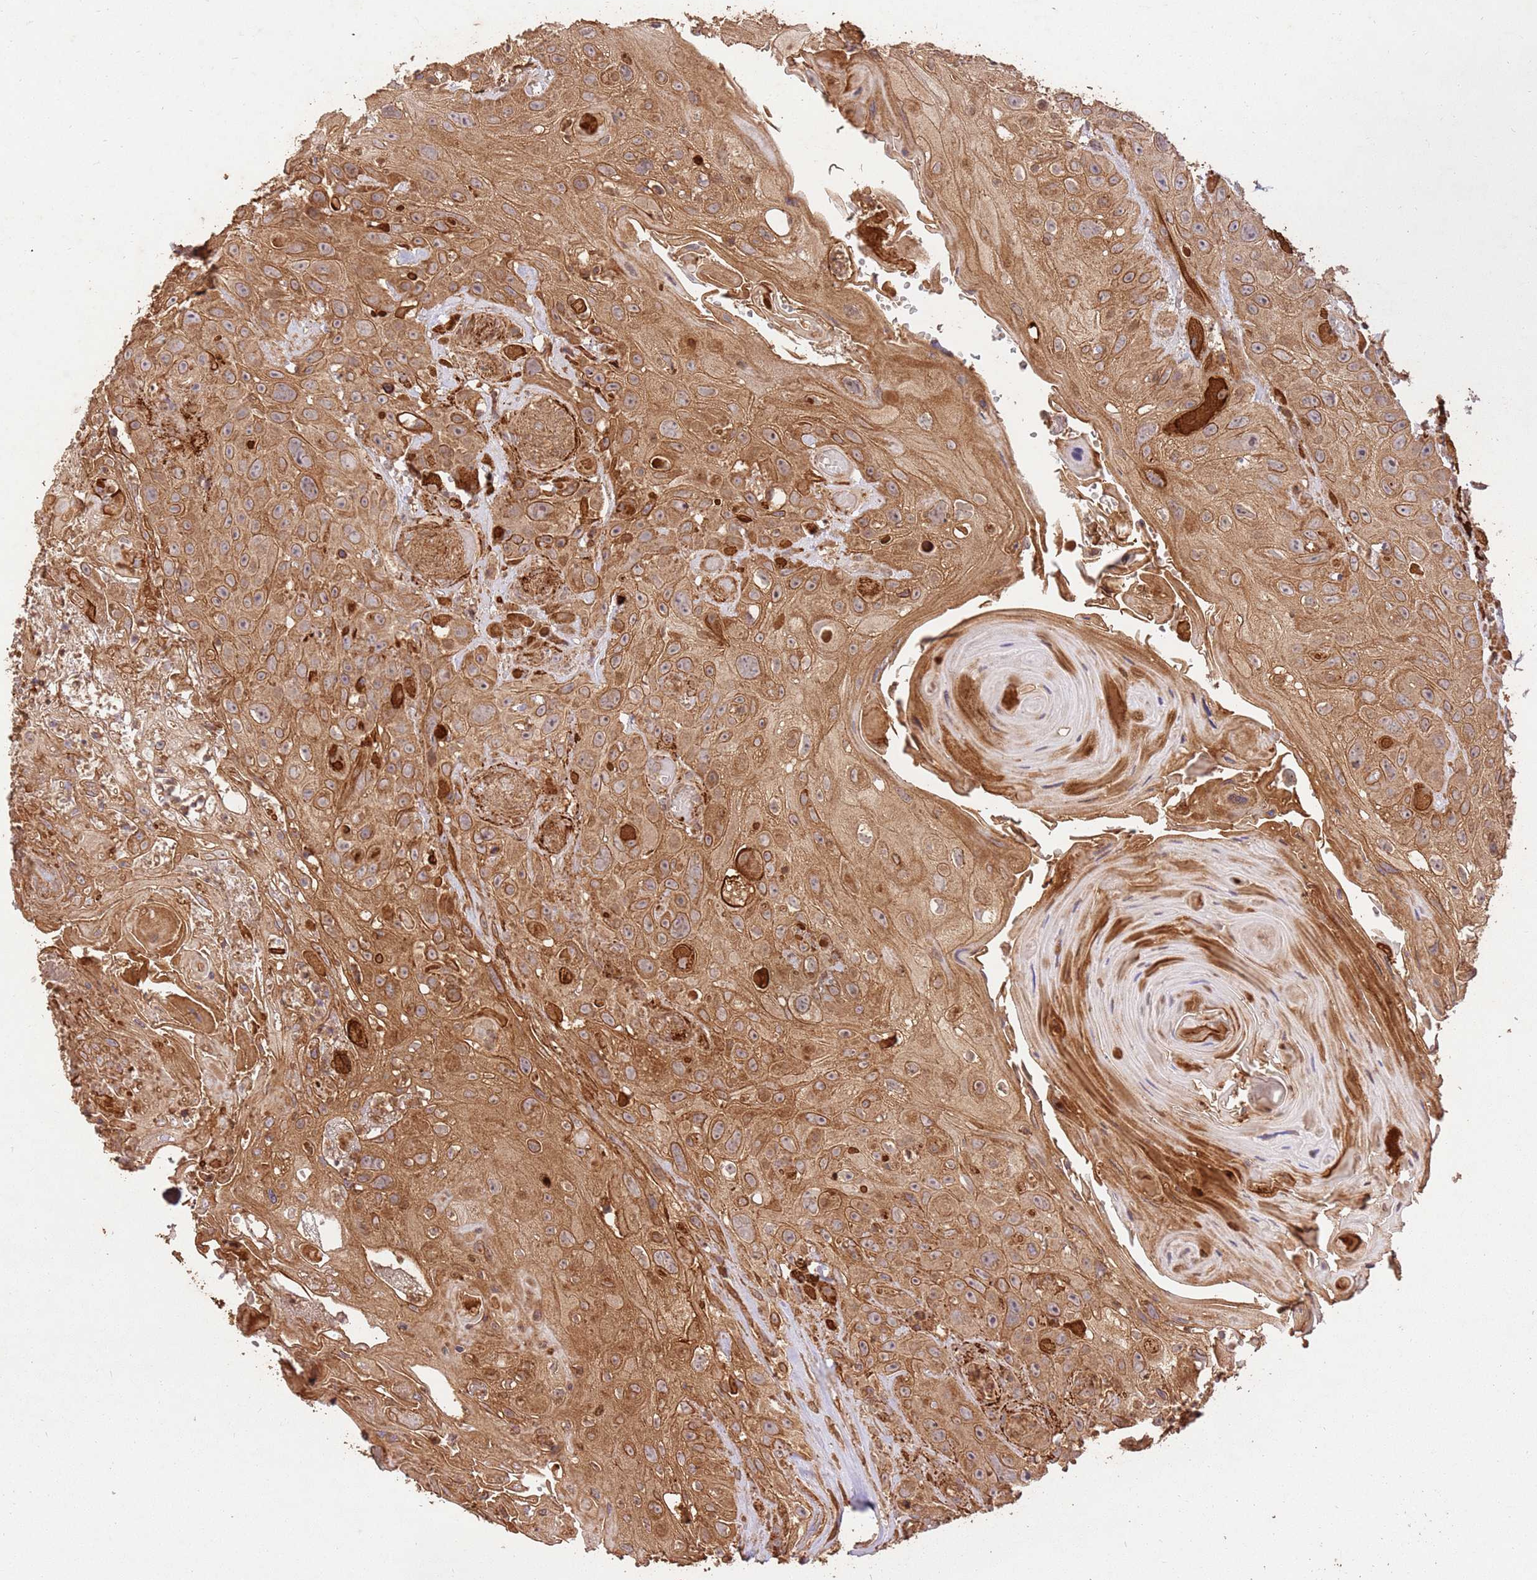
{"staining": {"intensity": "moderate", "quantity": ">75%", "location": "cytoplasmic/membranous"}, "tissue": "head and neck cancer", "cell_type": "Tumor cells", "image_type": "cancer", "snomed": [{"axis": "morphology", "description": "Squamous cell carcinoma, NOS"}, {"axis": "topography", "description": "Head-Neck"}], "caption": "IHC micrograph of neoplastic tissue: squamous cell carcinoma (head and neck) stained using immunohistochemistry (IHC) shows medium levels of moderate protein expression localized specifically in the cytoplasmic/membranous of tumor cells, appearing as a cytoplasmic/membranous brown color.", "gene": "LRRC28", "patient": {"sex": "female", "age": 59}}